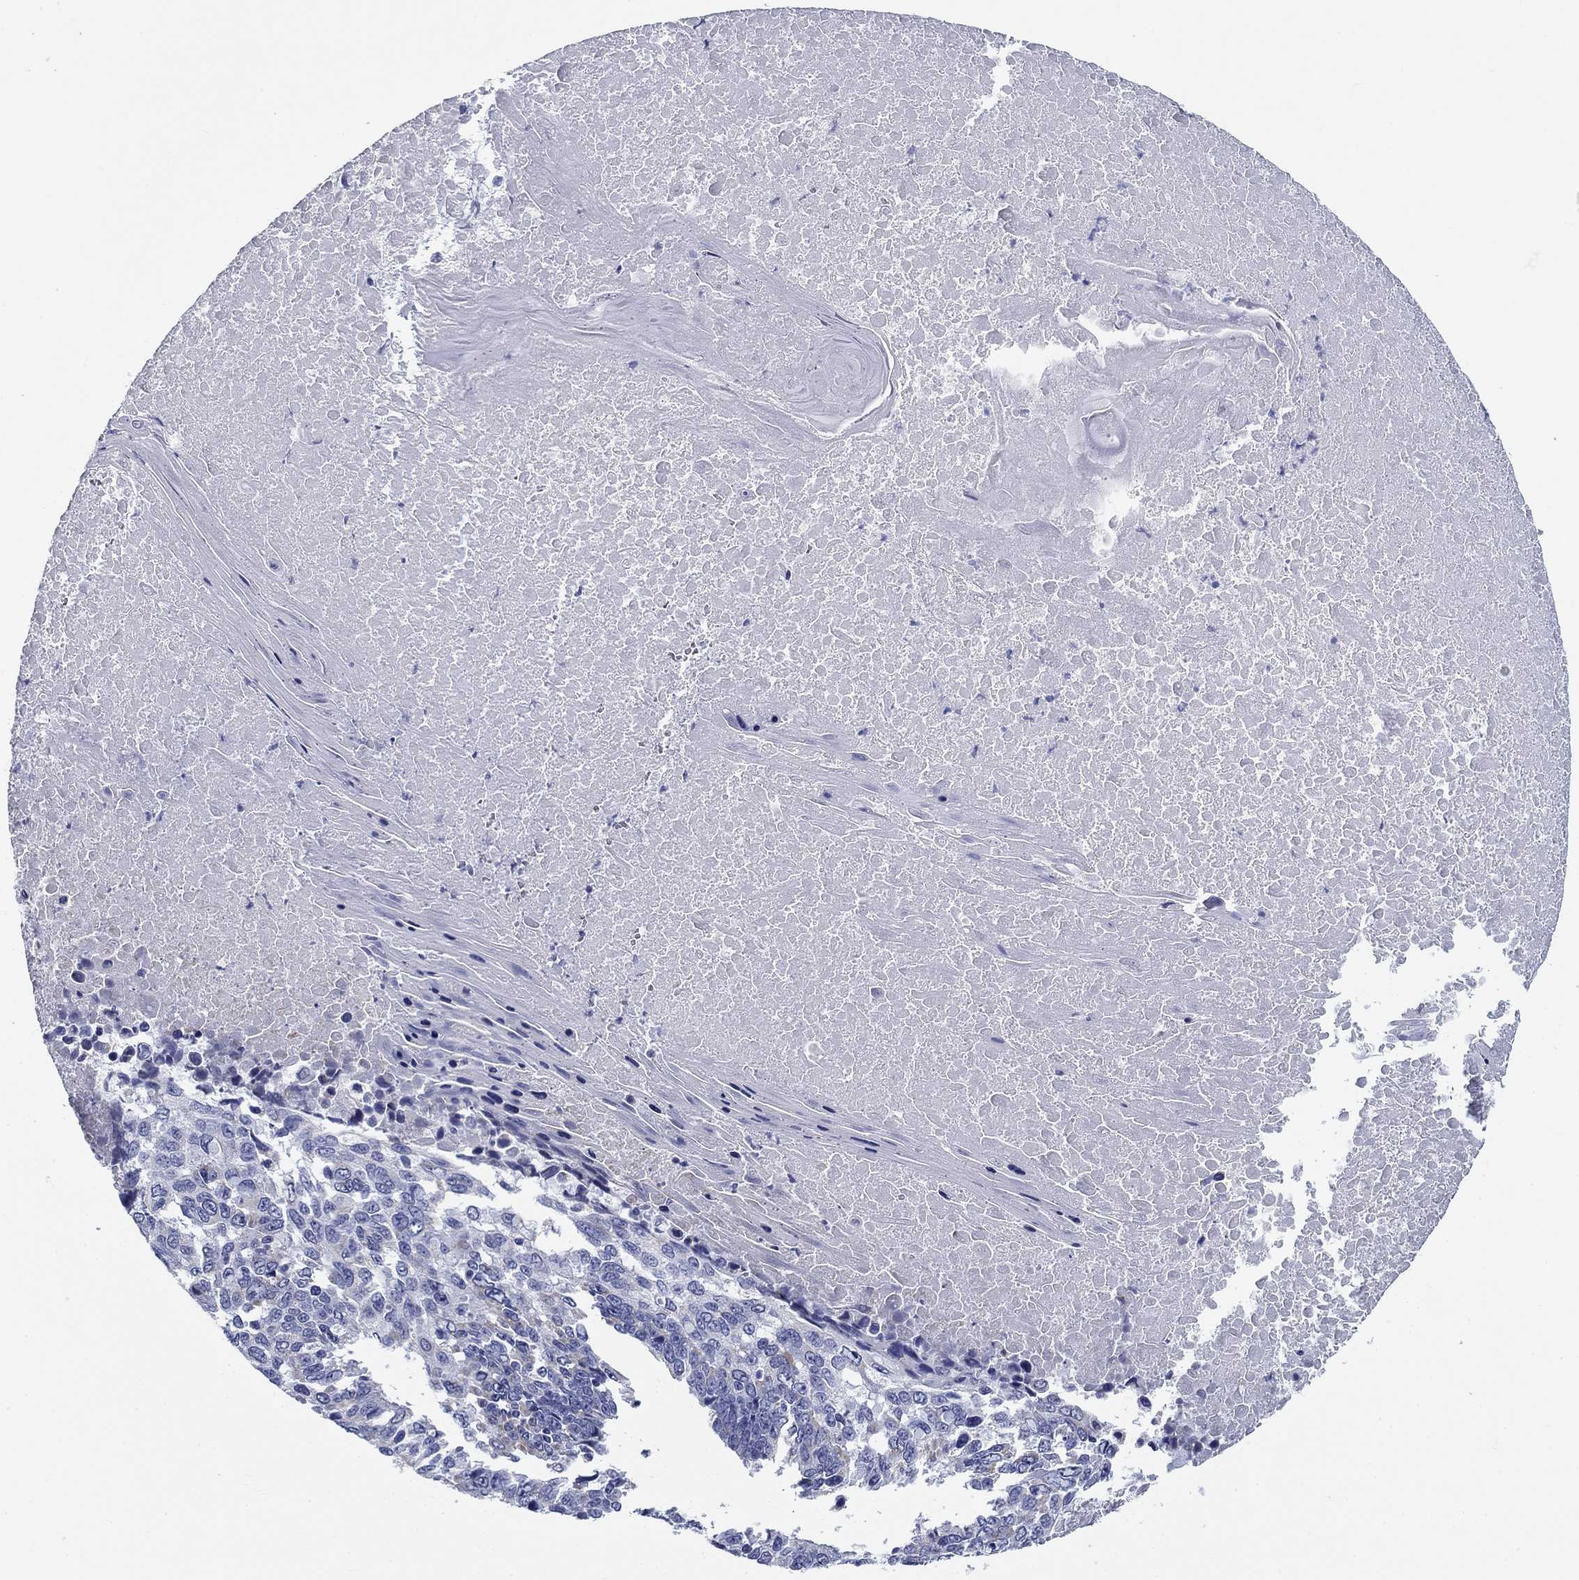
{"staining": {"intensity": "negative", "quantity": "none", "location": "none"}, "tissue": "lung cancer", "cell_type": "Tumor cells", "image_type": "cancer", "snomed": [{"axis": "morphology", "description": "Squamous cell carcinoma, NOS"}, {"axis": "topography", "description": "Lung"}], "caption": "Protein analysis of squamous cell carcinoma (lung) demonstrates no significant staining in tumor cells.", "gene": "UPB1", "patient": {"sex": "male", "age": 73}}